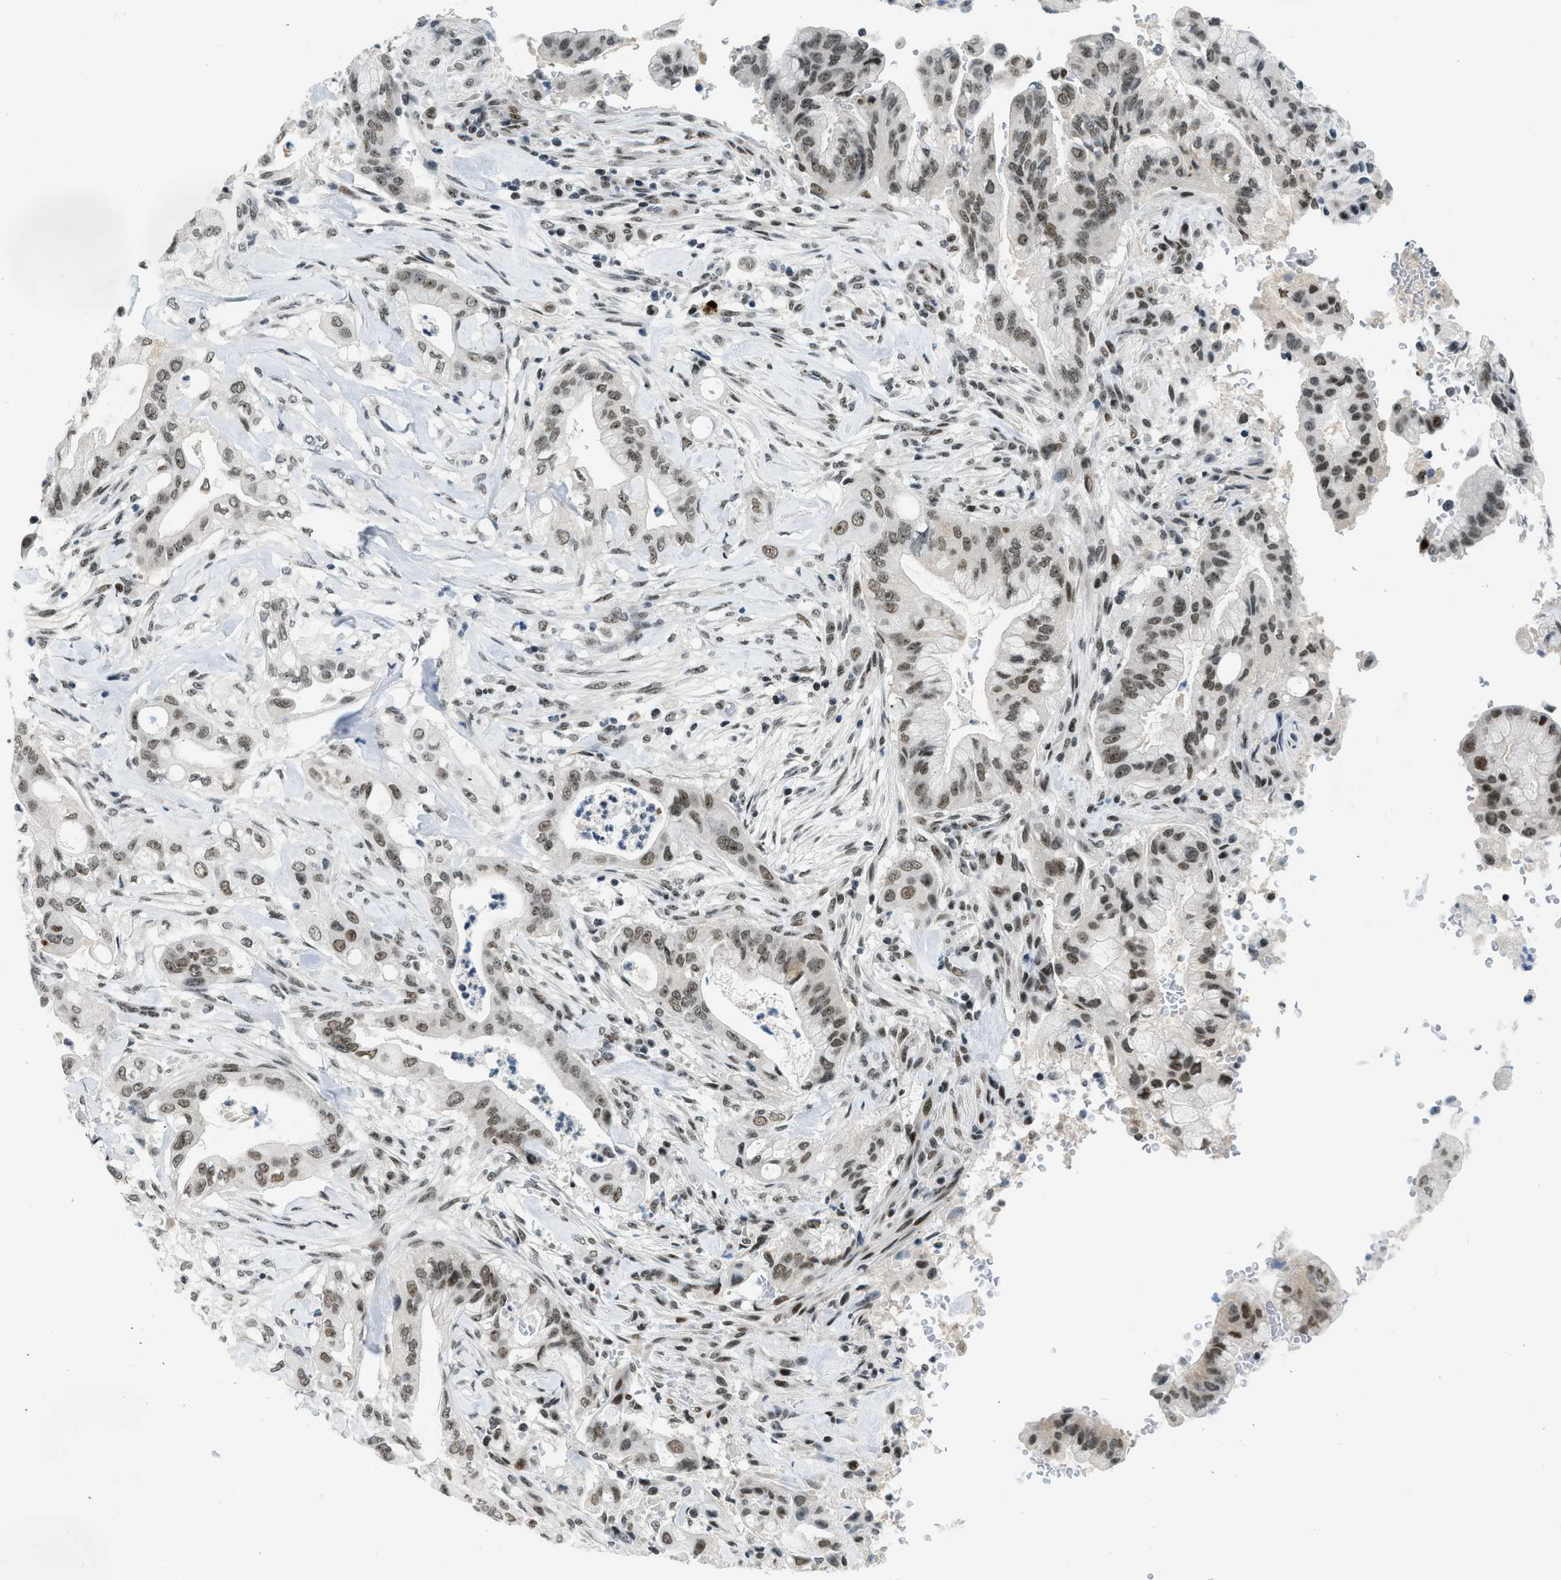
{"staining": {"intensity": "moderate", "quantity": ">75%", "location": "nuclear"}, "tissue": "pancreatic cancer", "cell_type": "Tumor cells", "image_type": "cancer", "snomed": [{"axis": "morphology", "description": "Adenocarcinoma, NOS"}, {"axis": "topography", "description": "Pancreas"}], "caption": "Immunohistochemistry of pancreatic cancer demonstrates medium levels of moderate nuclear expression in about >75% of tumor cells.", "gene": "URB1", "patient": {"sex": "female", "age": 73}}